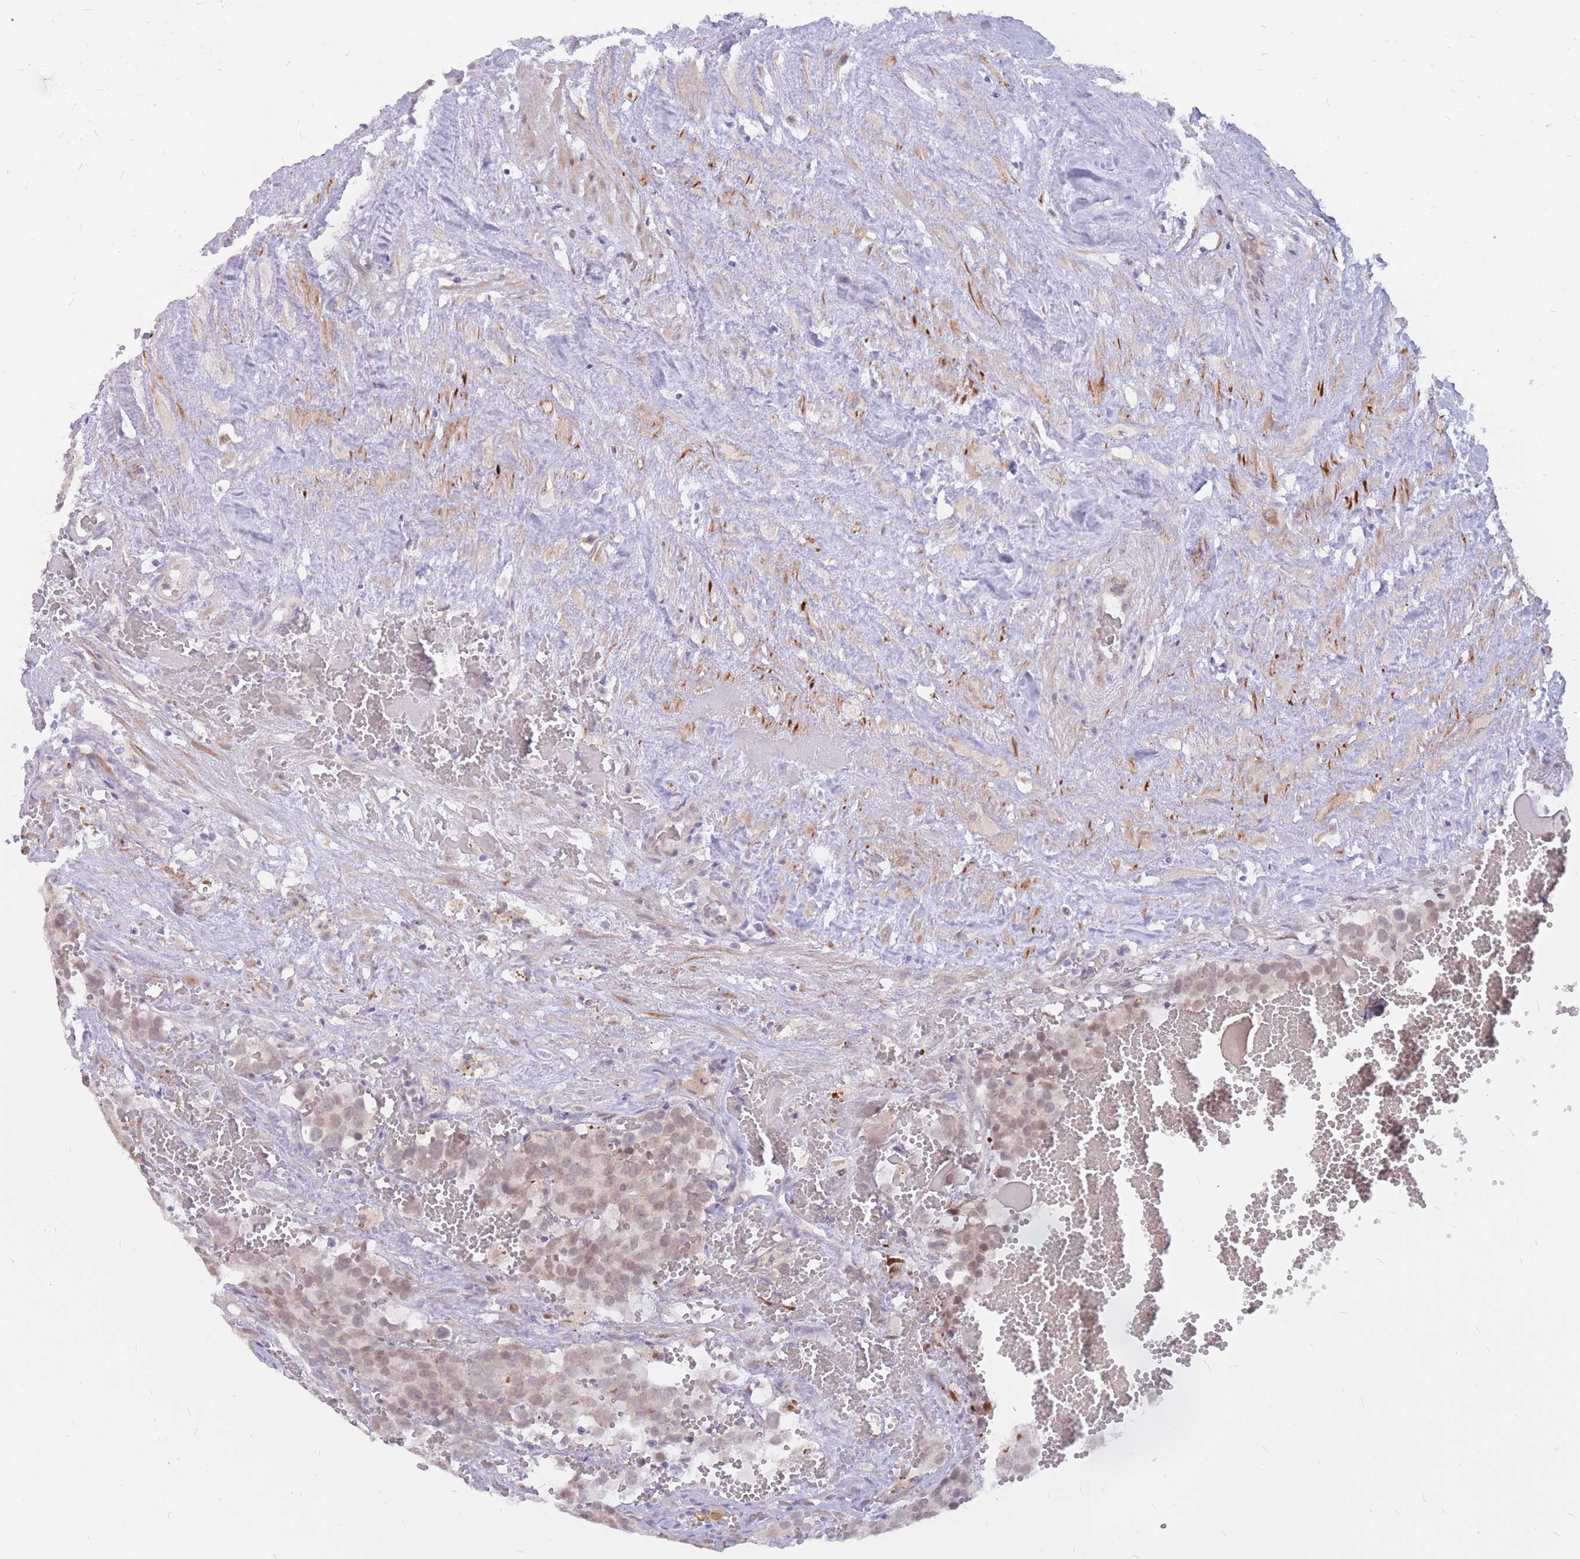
{"staining": {"intensity": "weak", "quantity": "25%-75%", "location": "nuclear"}, "tissue": "testis cancer", "cell_type": "Tumor cells", "image_type": "cancer", "snomed": [{"axis": "morphology", "description": "Seminoma, NOS"}, {"axis": "topography", "description": "Testis"}], "caption": "Testis seminoma tissue demonstrates weak nuclear positivity in about 25%-75% of tumor cells", "gene": "ADD2", "patient": {"sex": "male", "age": 71}}